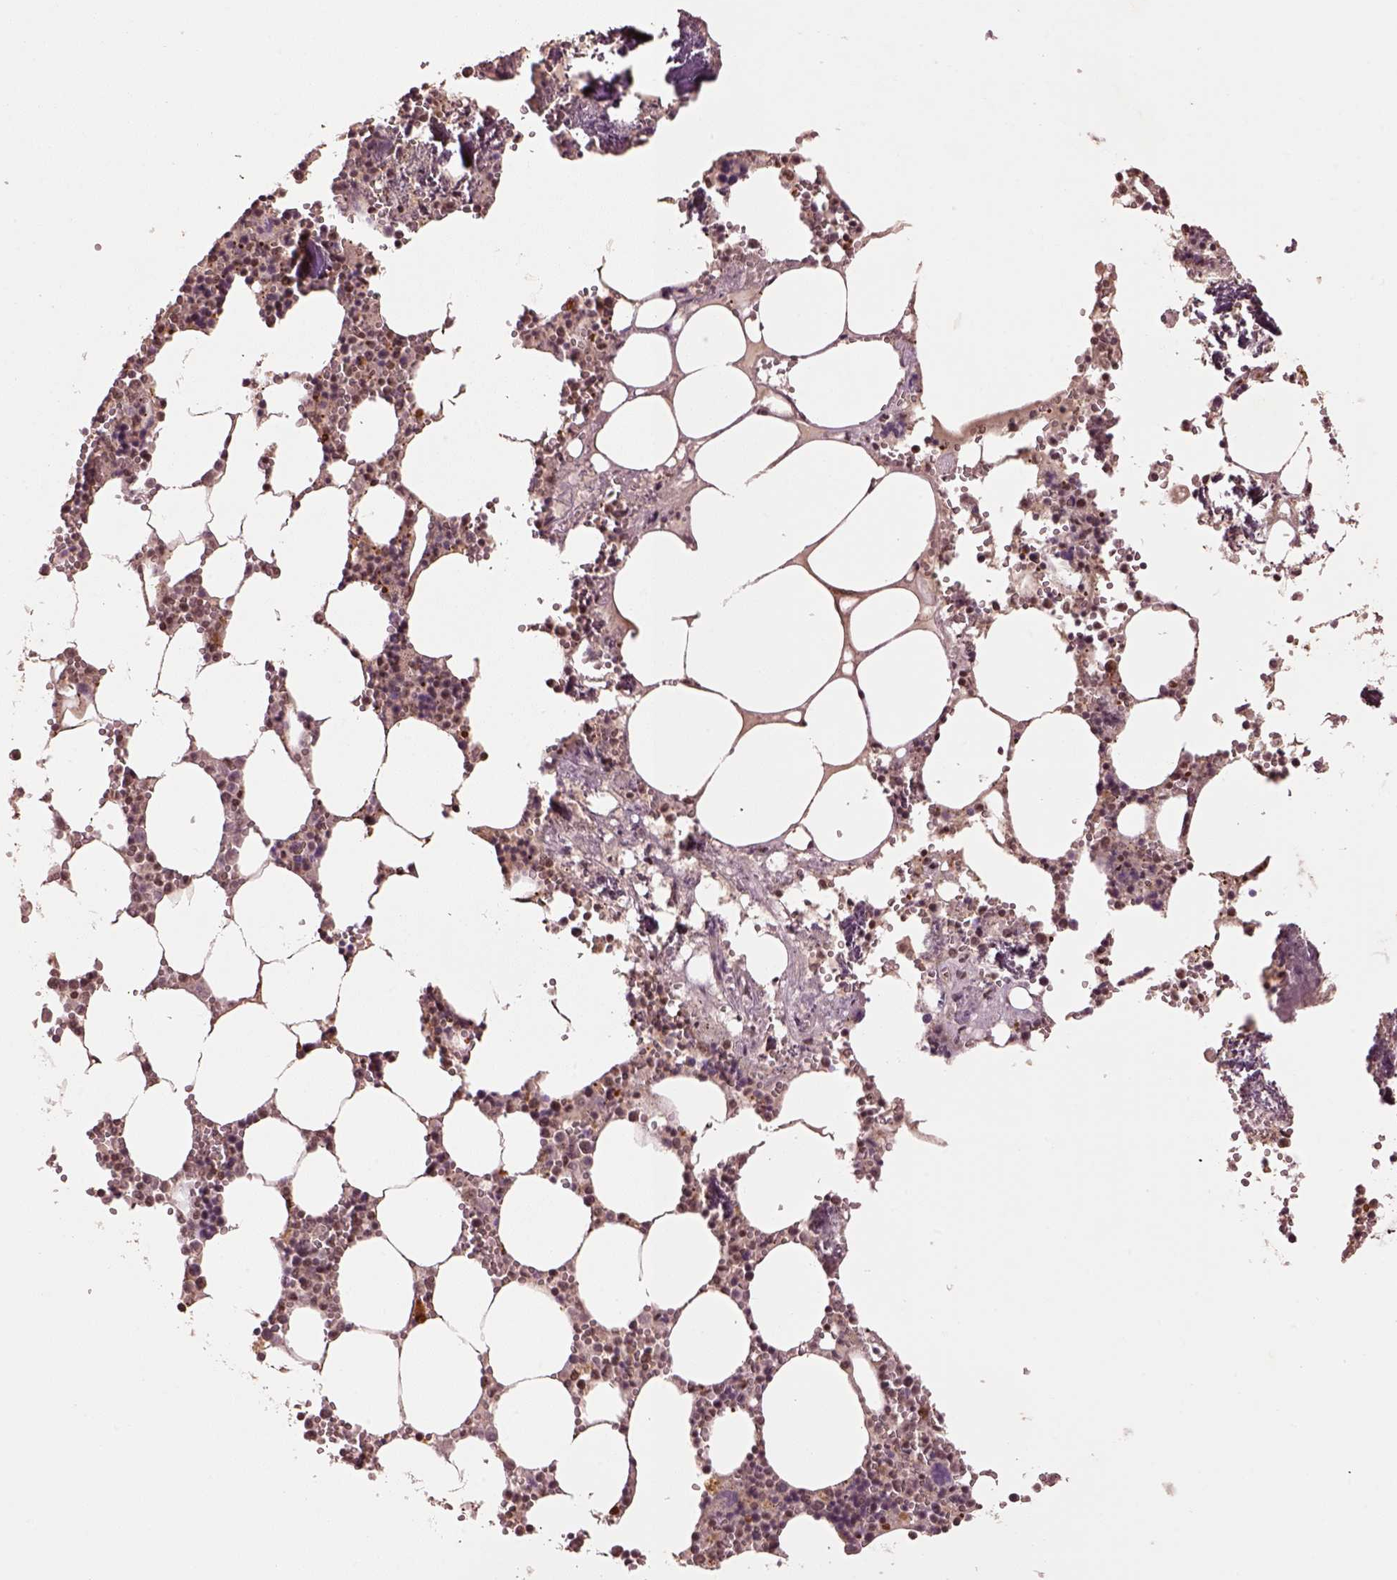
{"staining": {"intensity": "strong", "quantity": ">75%", "location": "nuclear"}, "tissue": "bone marrow", "cell_type": "Hematopoietic cells", "image_type": "normal", "snomed": [{"axis": "morphology", "description": "Normal tissue, NOS"}, {"axis": "topography", "description": "Bone marrow"}], "caption": "DAB (3,3'-diaminobenzidine) immunohistochemical staining of unremarkable bone marrow demonstrates strong nuclear protein expression in about >75% of hematopoietic cells.", "gene": "BRD9", "patient": {"sex": "male", "age": 54}}